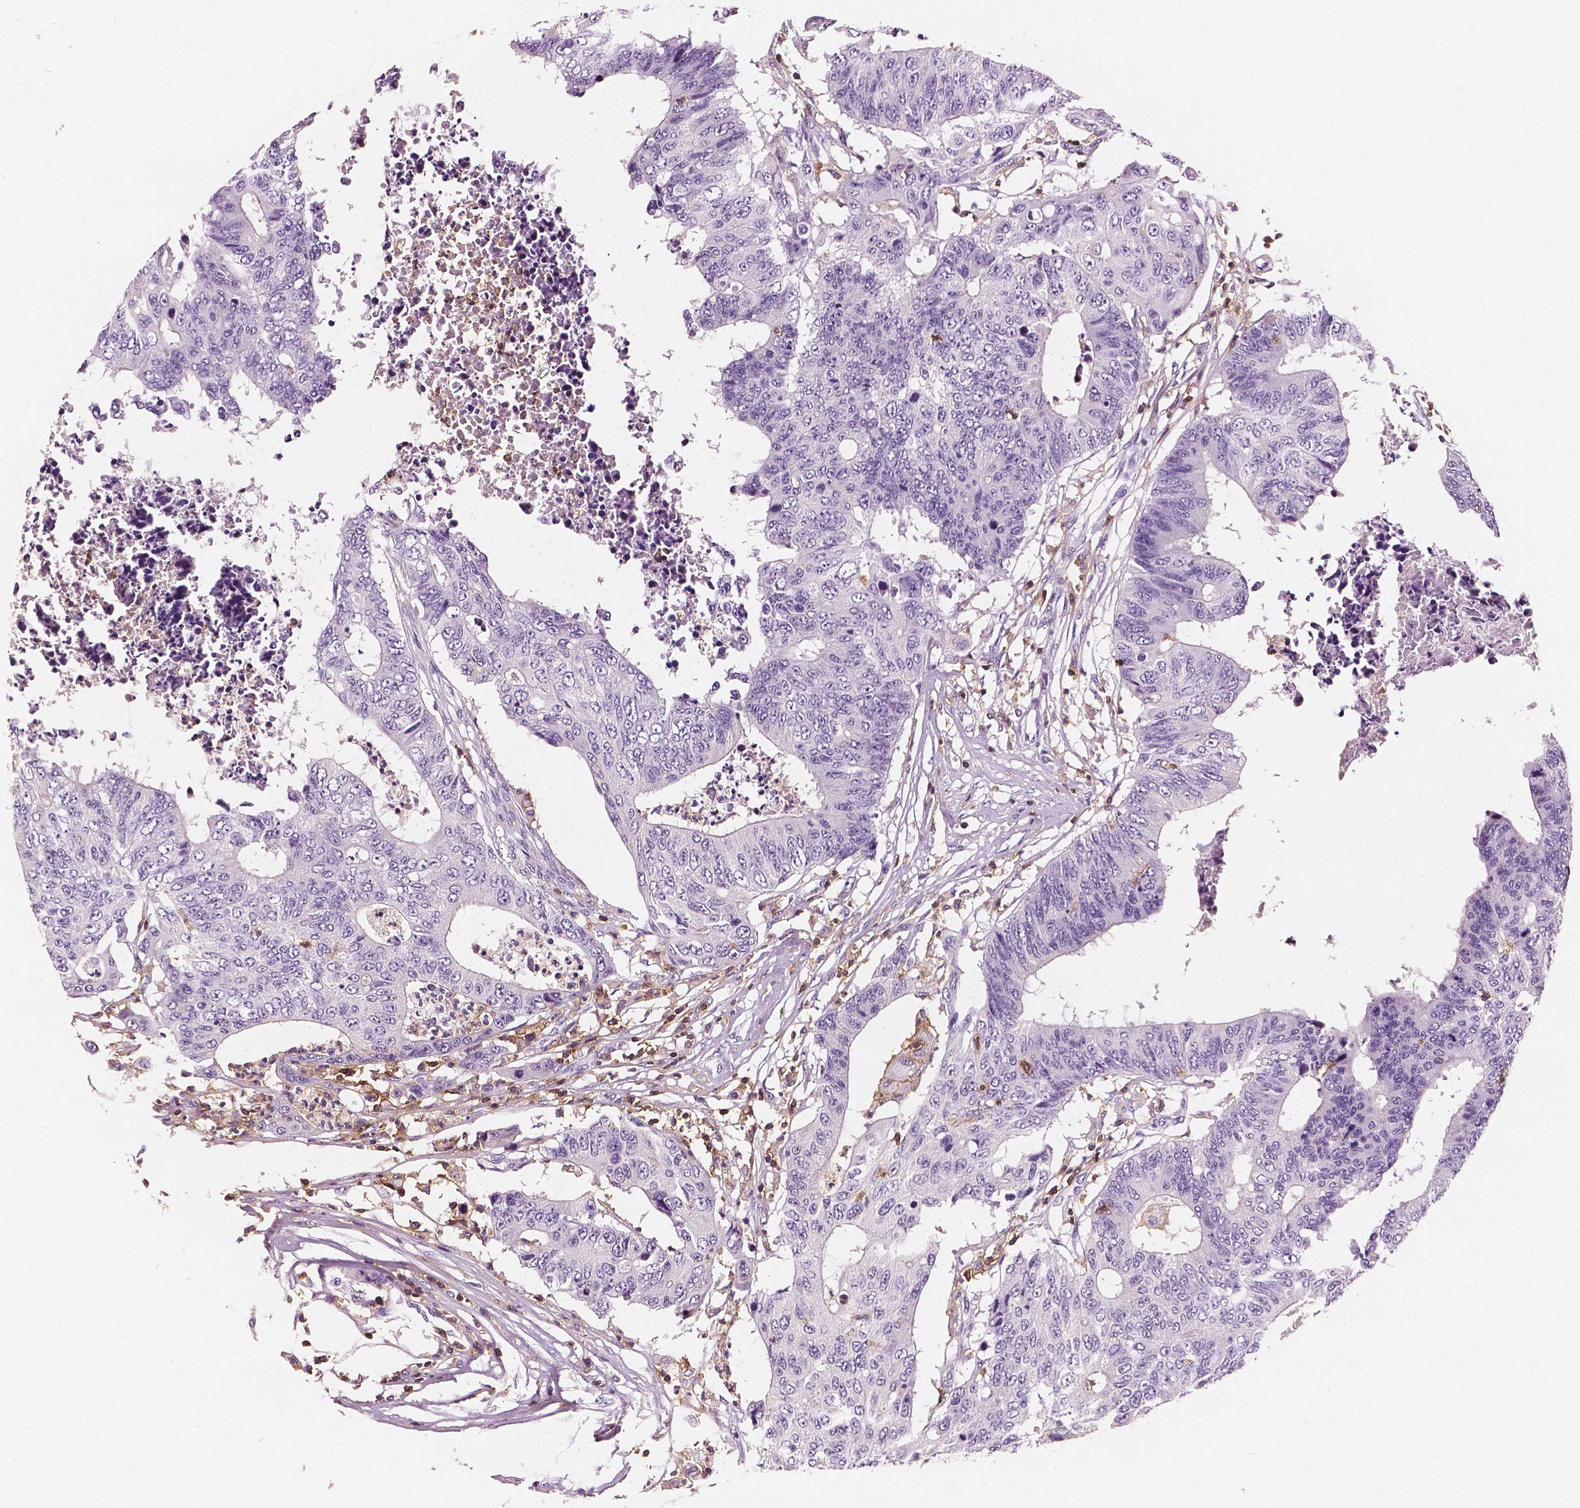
{"staining": {"intensity": "negative", "quantity": "none", "location": "none"}, "tissue": "colorectal cancer", "cell_type": "Tumor cells", "image_type": "cancer", "snomed": [{"axis": "morphology", "description": "Adenocarcinoma, NOS"}, {"axis": "topography", "description": "Colon"}], "caption": "Immunohistochemistry (IHC) photomicrograph of colorectal adenocarcinoma stained for a protein (brown), which reveals no staining in tumor cells.", "gene": "PTPRC", "patient": {"sex": "female", "age": 48}}